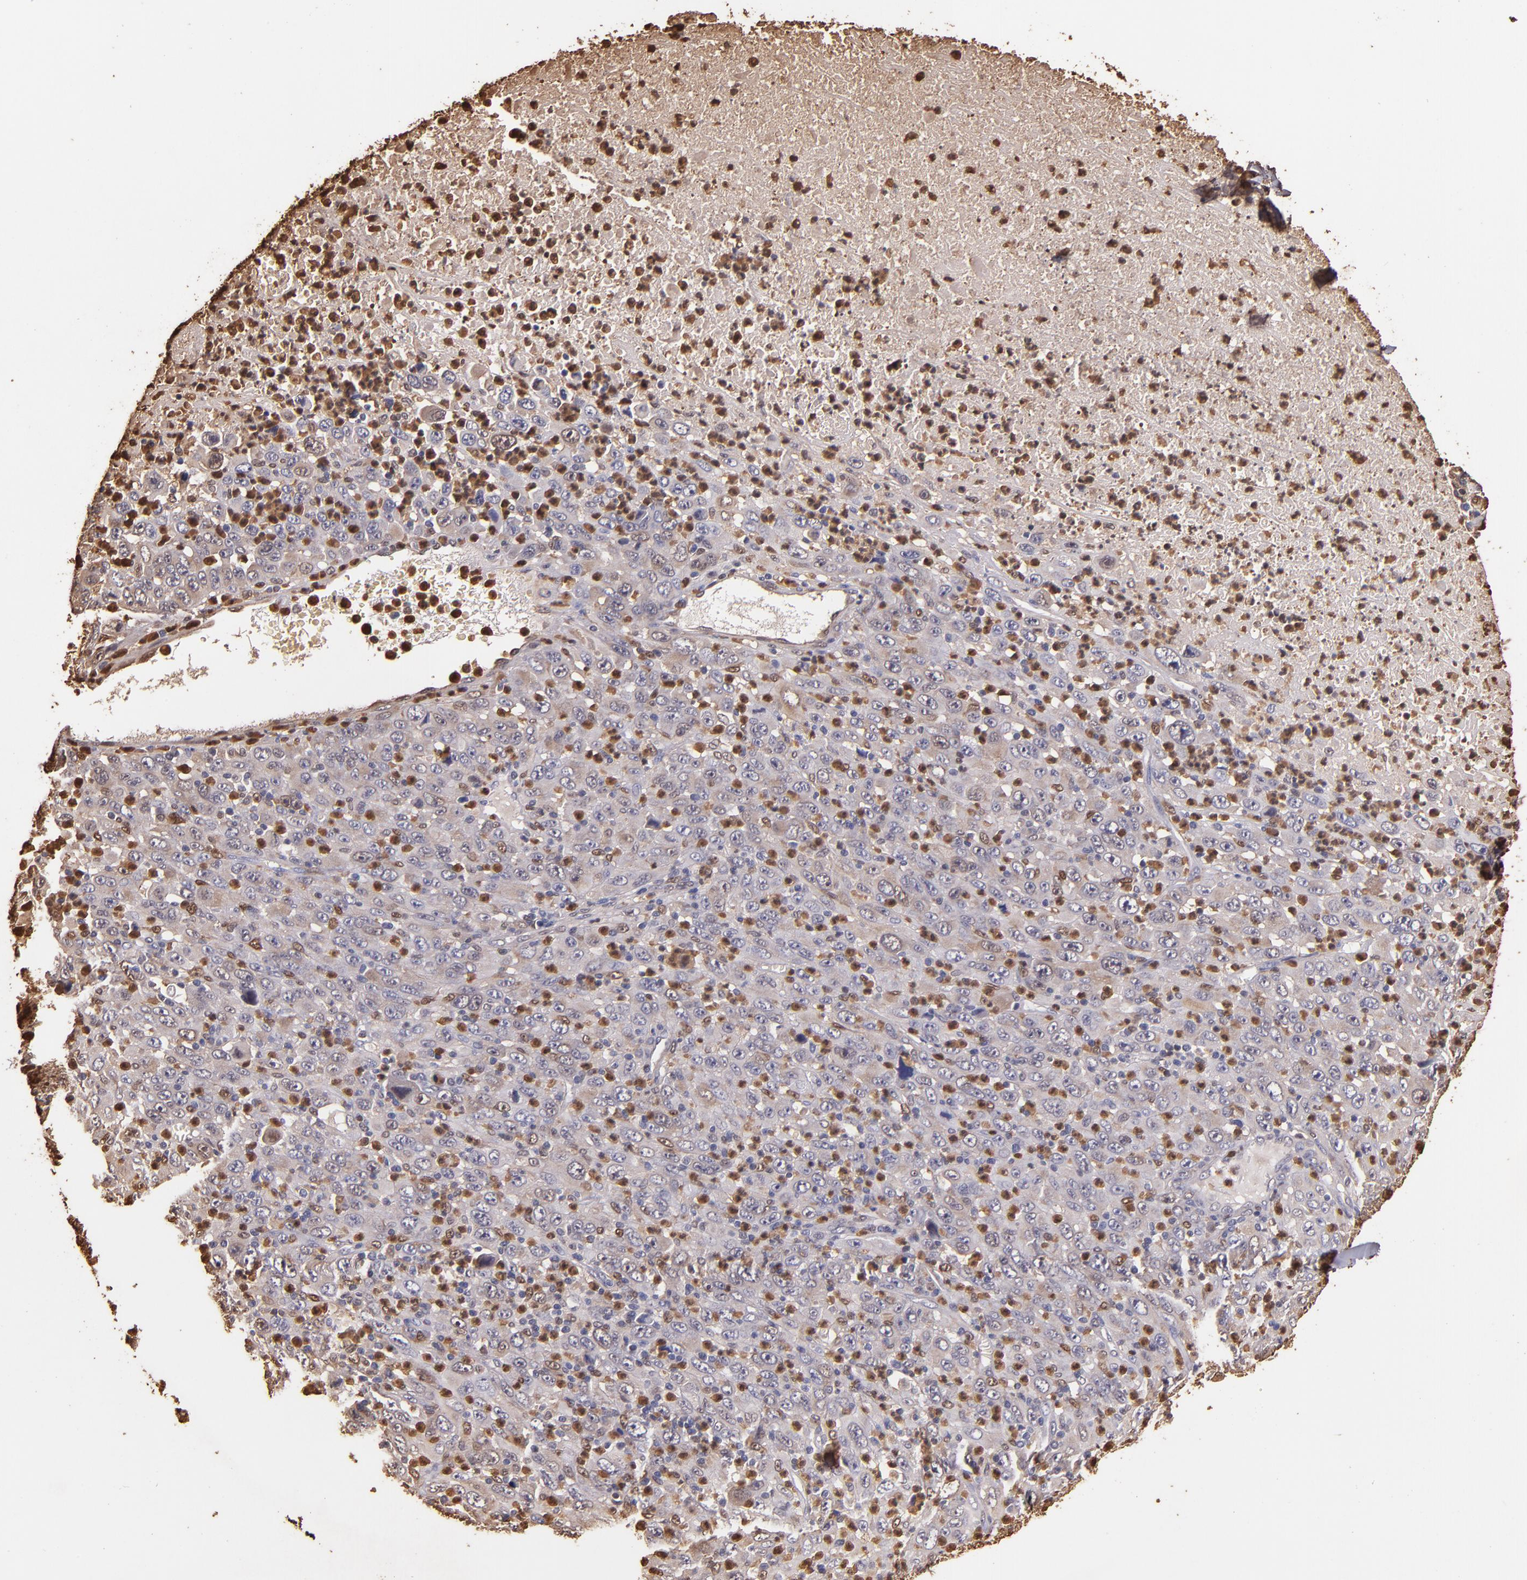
{"staining": {"intensity": "weak", "quantity": ">75%", "location": "cytoplasmic/membranous"}, "tissue": "melanoma", "cell_type": "Tumor cells", "image_type": "cancer", "snomed": [{"axis": "morphology", "description": "Malignant melanoma, Metastatic site"}, {"axis": "topography", "description": "Skin"}], "caption": "A micrograph of human malignant melanoma (metastatic site) stained for a protein demonstrates weak cytoplasmic/membranous brown staining in tumor cells. (Brightfield microscopy of DAB IHC at high magnification).", "gene": "S100A6", "patient": {"sex": "female", "age": 56}}